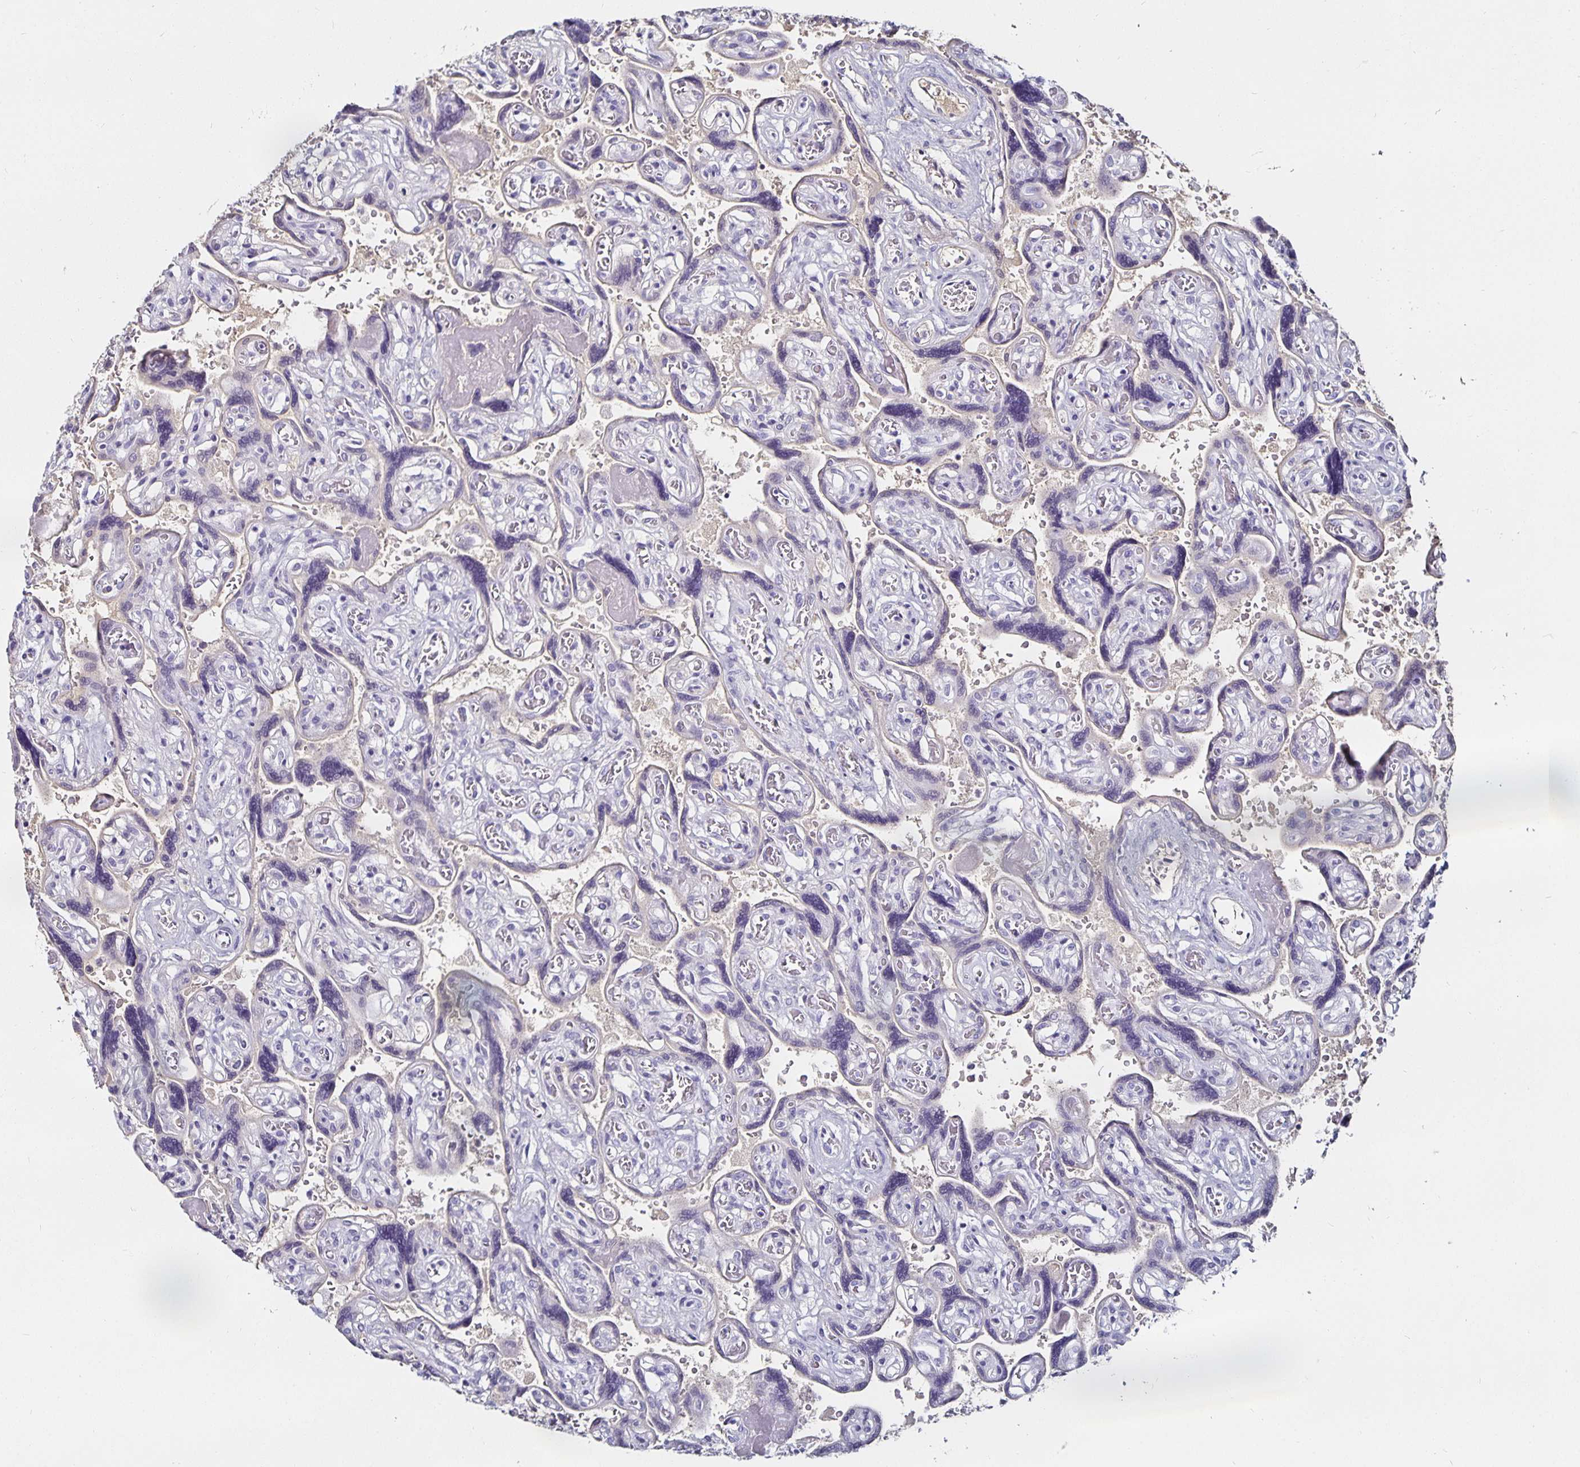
{"staining": {"intensity": "negative", "quantity": "none", "location": "none"}, "tissue": "placenta", "cell_type": "Decidual cells", "image_type": "normal", "snomed": [{"axis": "morphology", "description": "Normal tissue, NOS"}, {"axis": "topography", "description": "Placenta"}], "caption": "A micrograph of placenta stained for a protein reveals no brown staining in decidual cells.", "gene": "TTR", "patient": {"sex": "female", "age": 32}}